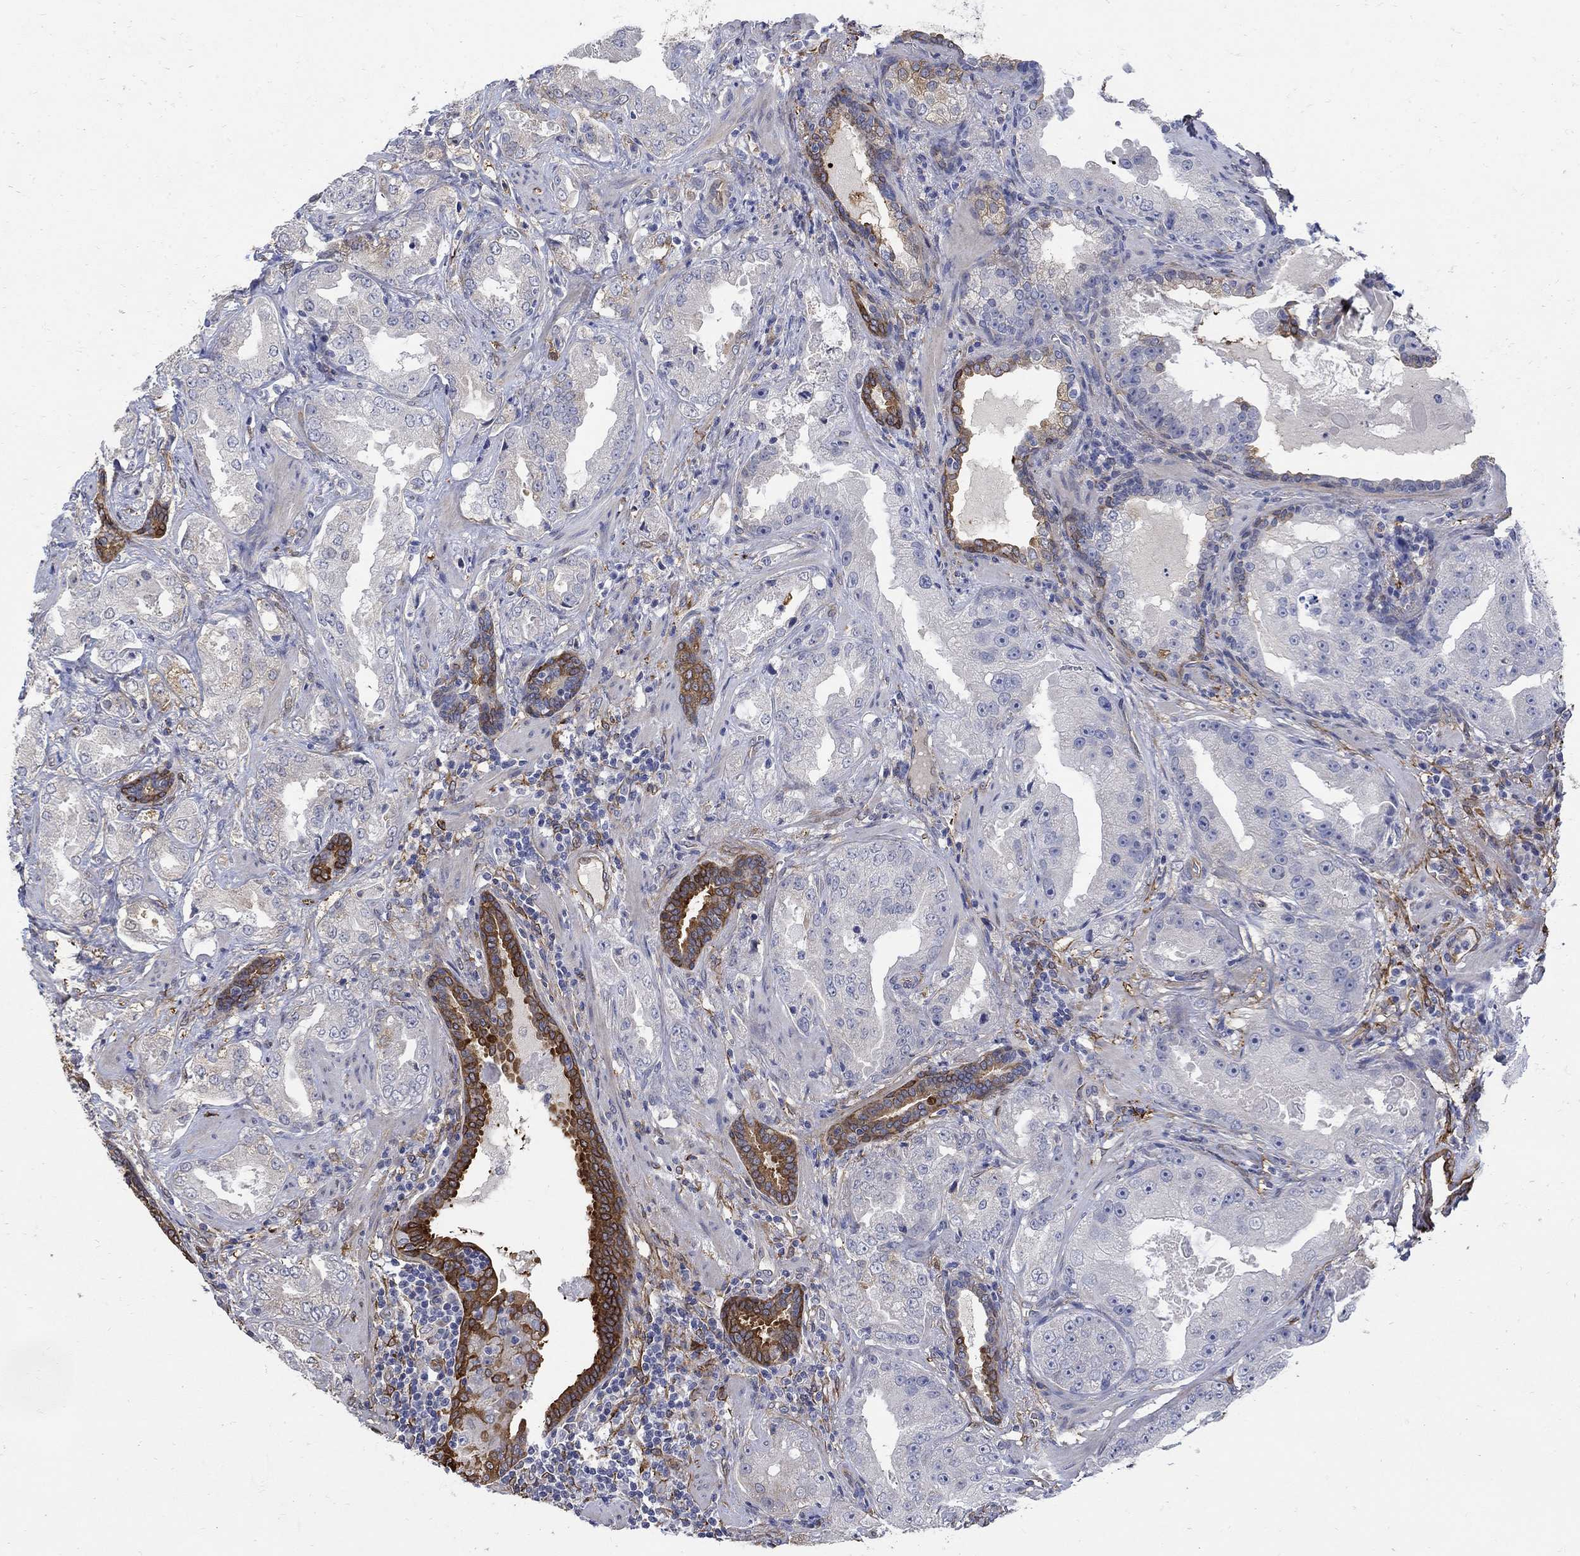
{"staining": {"intensity": "negative", "quantity": "none", "location": "none"}, "tissue": "prostate cancer", "cell_type": "Tumor cells", "image_type": "cancer", "snomed": [{"axis": "morphology", "description": "Adenocarcinoma, Low grade"}, {"axis": "topography", "description": "Prostate"}], "caption": "This micrograph is of prostate cancer (adenocarcinoma (low-grade)) stained with immunohistochemistry (IHC) to label a protein in brown with the nuclei are counter-stained blue. There is no positivity in tumor cells.", "gene": "TGM2", "patient": {"sex": "male", "age": 62}}